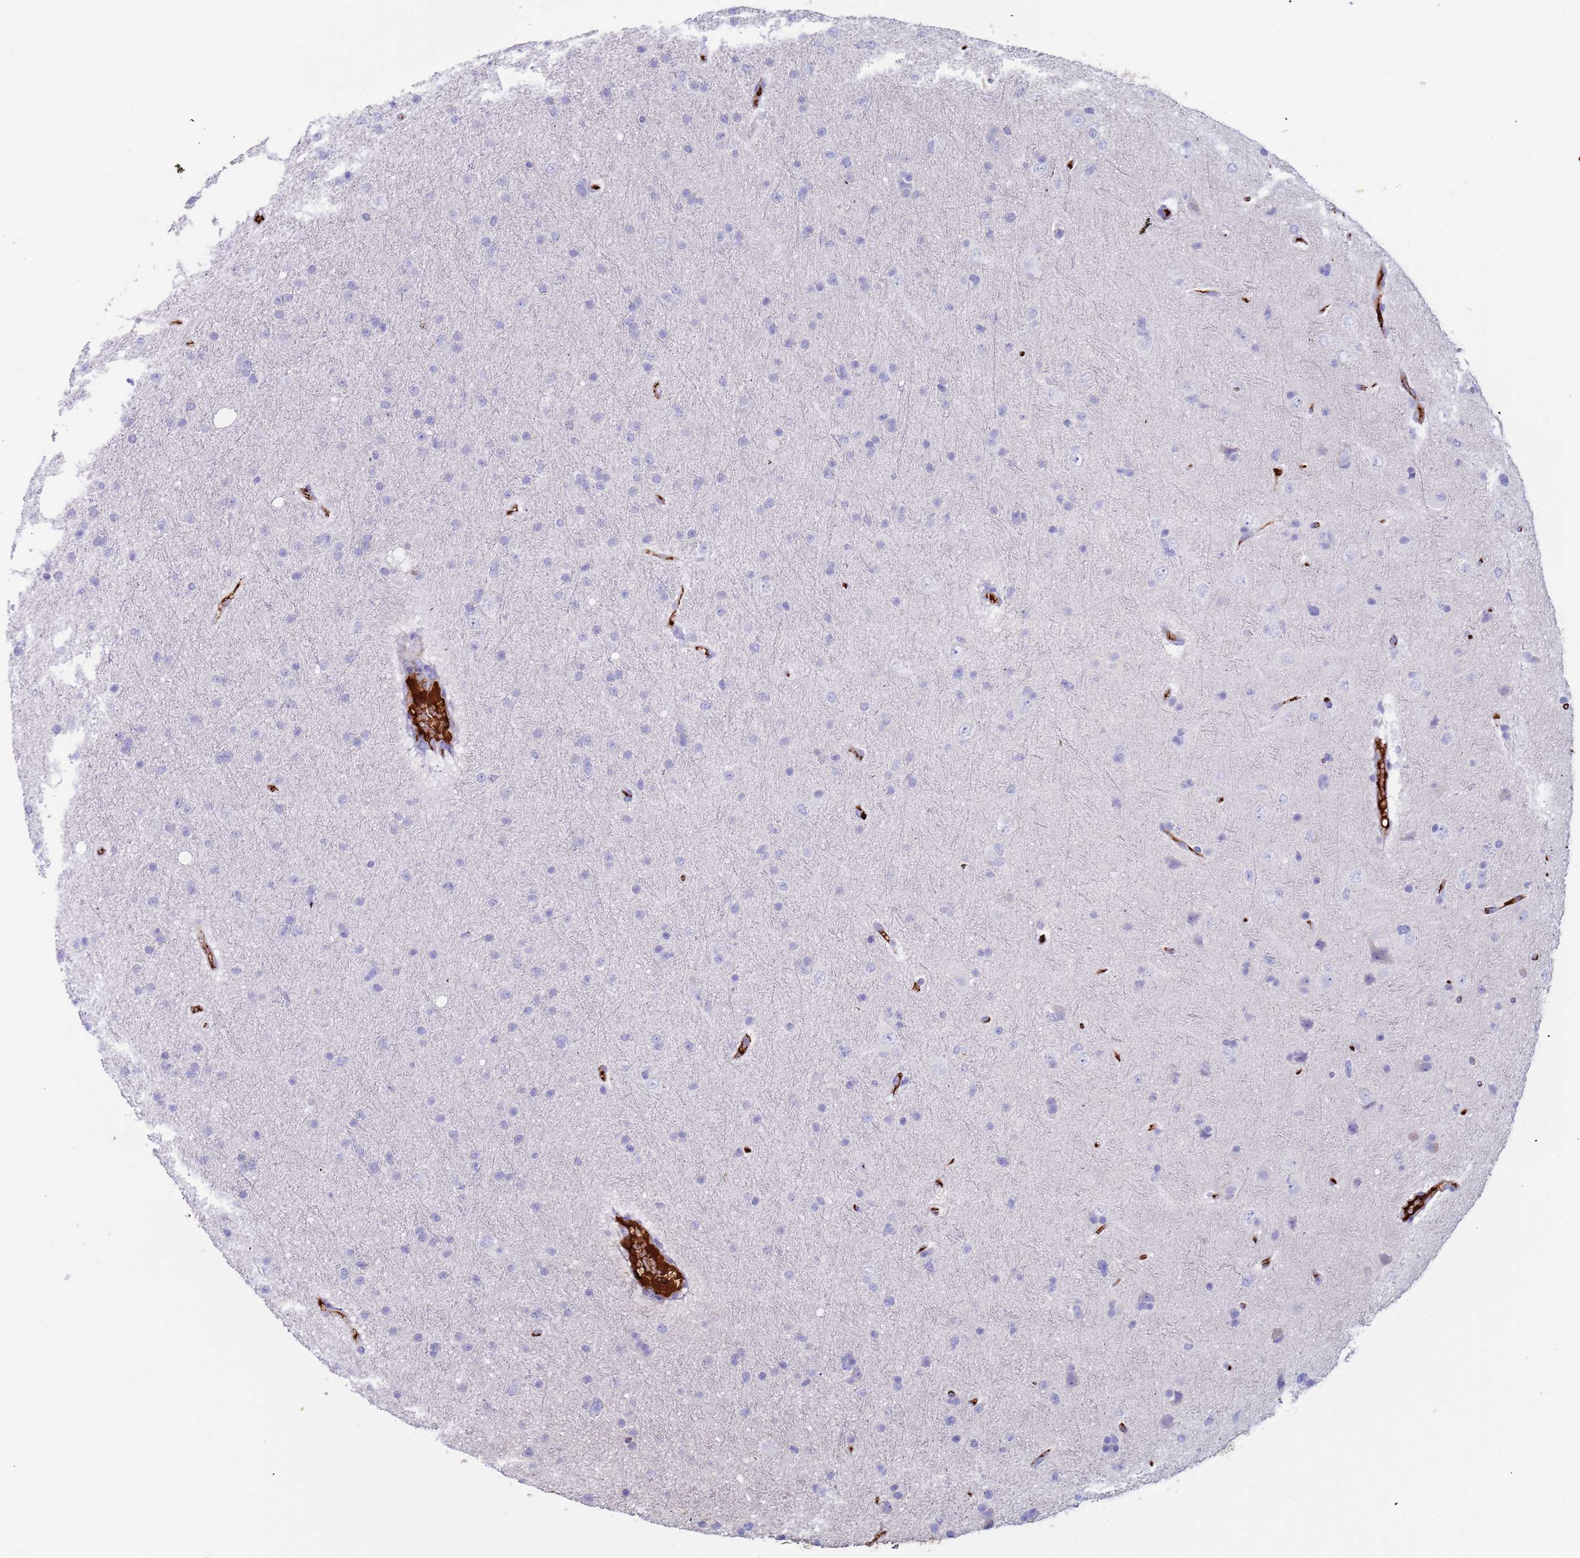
{"staining": {"intensity": "negative", "quantity": "none", "location": "none"}, "tissue": "glioma", "cell_type": "Tumor cells", "image_type": "cancer", "snomed": [{"axis": "morphology", "description": "Glioma, malignant, Low grade"}, {"axis": "topography", "description": "Cerebral cortex"}], "caption": "A histopathology image of glioma stained for a protein displays no brown staining in tumor cells.", "gene": "CYSLTR2", "patient": {"sex": "female", "age": 39}}